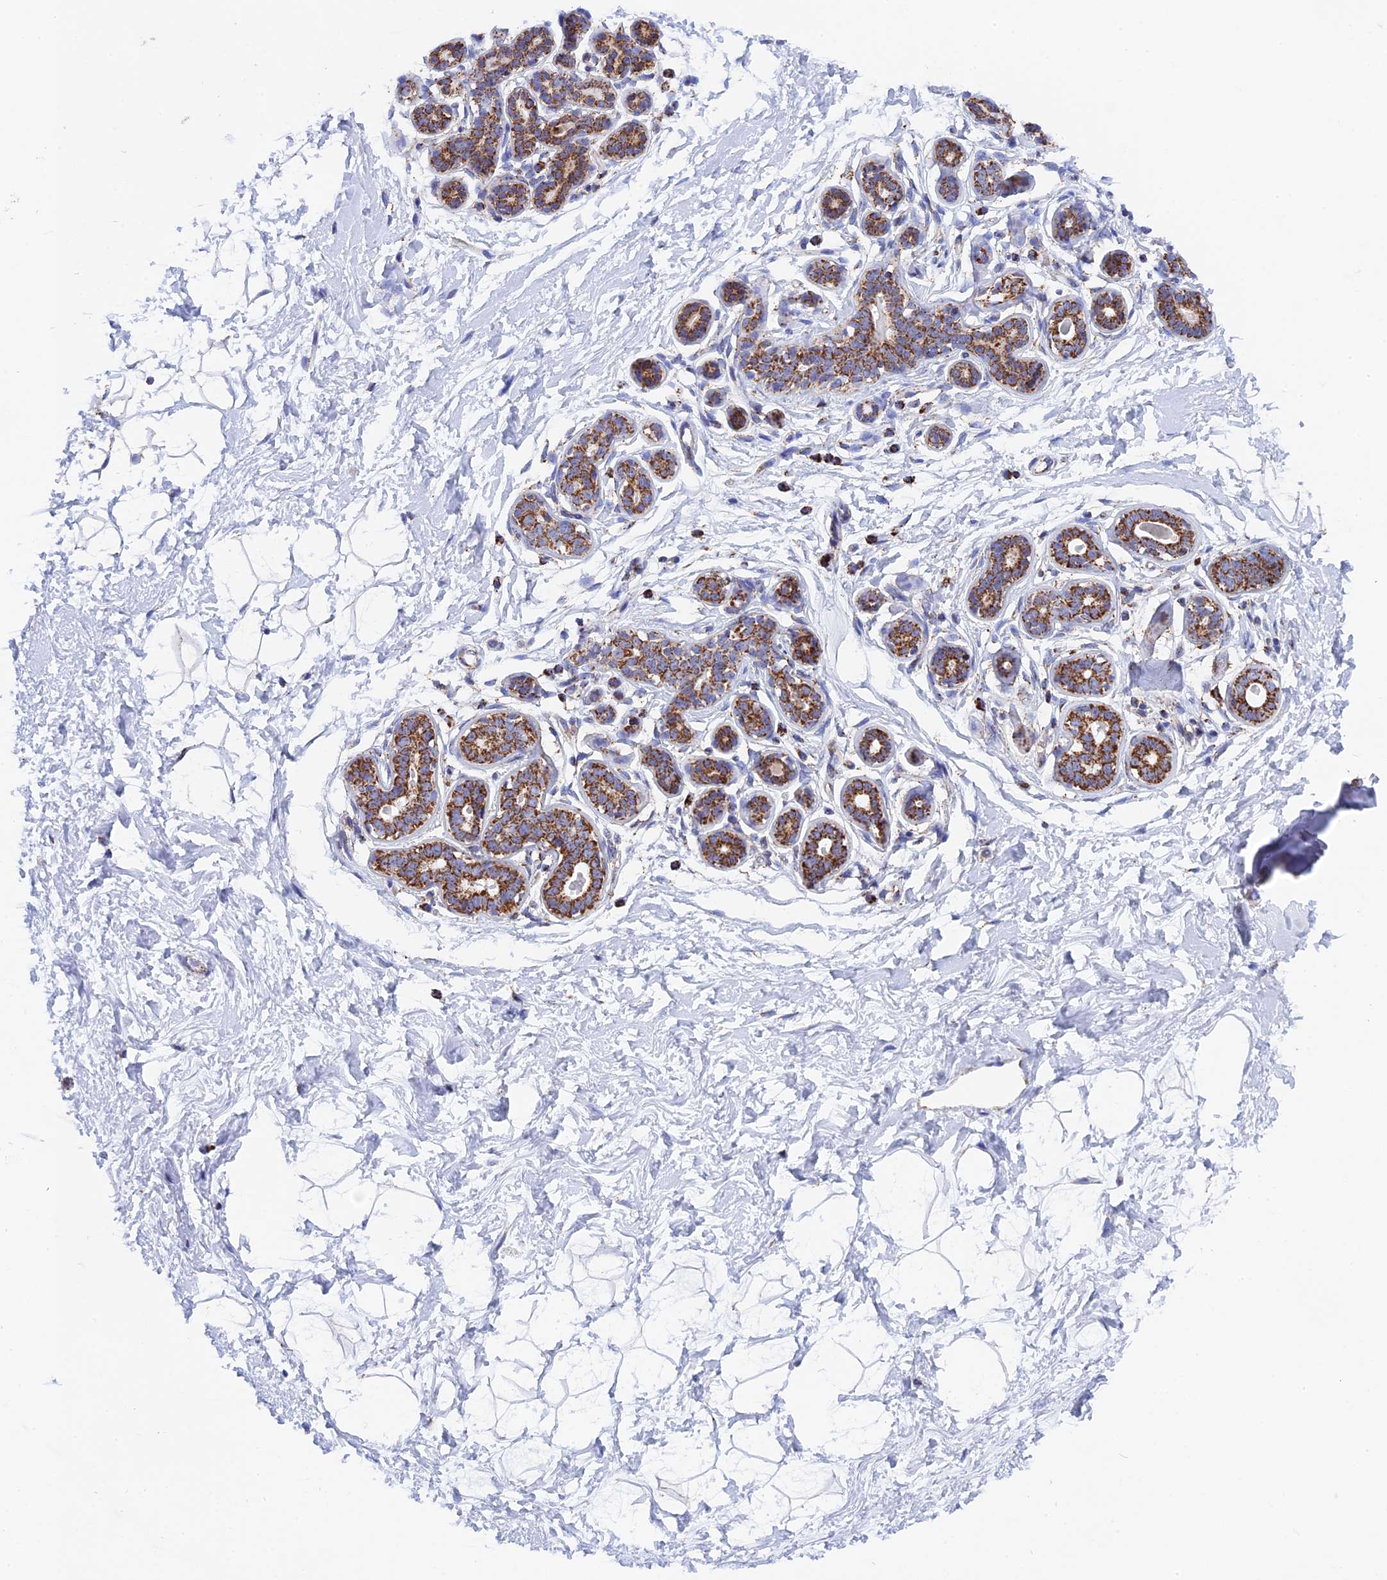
{"staining": {"intensity": "moderate", "quantity": ">75%", "location": "cytoplasmic/membranous"}, "tissue": "breast", "cell_type": "Adipocytes", "image_type": "normal", "snomed": [{"axis": "morphology", "description": "Normal tissue, NOS"}, {"axis": "morphology", "description": "Adenoma, NOS"}, {"axis": "topography", "description": "Breast"}], "caption": "Breast stained with DAB IHC demonstrates medium levels of moderate cytoplasmic/membranous staining in approximately >75% of adipocytes.", "gene": "NDUFA5", "patient": {"sex": "female", "age": 23}}